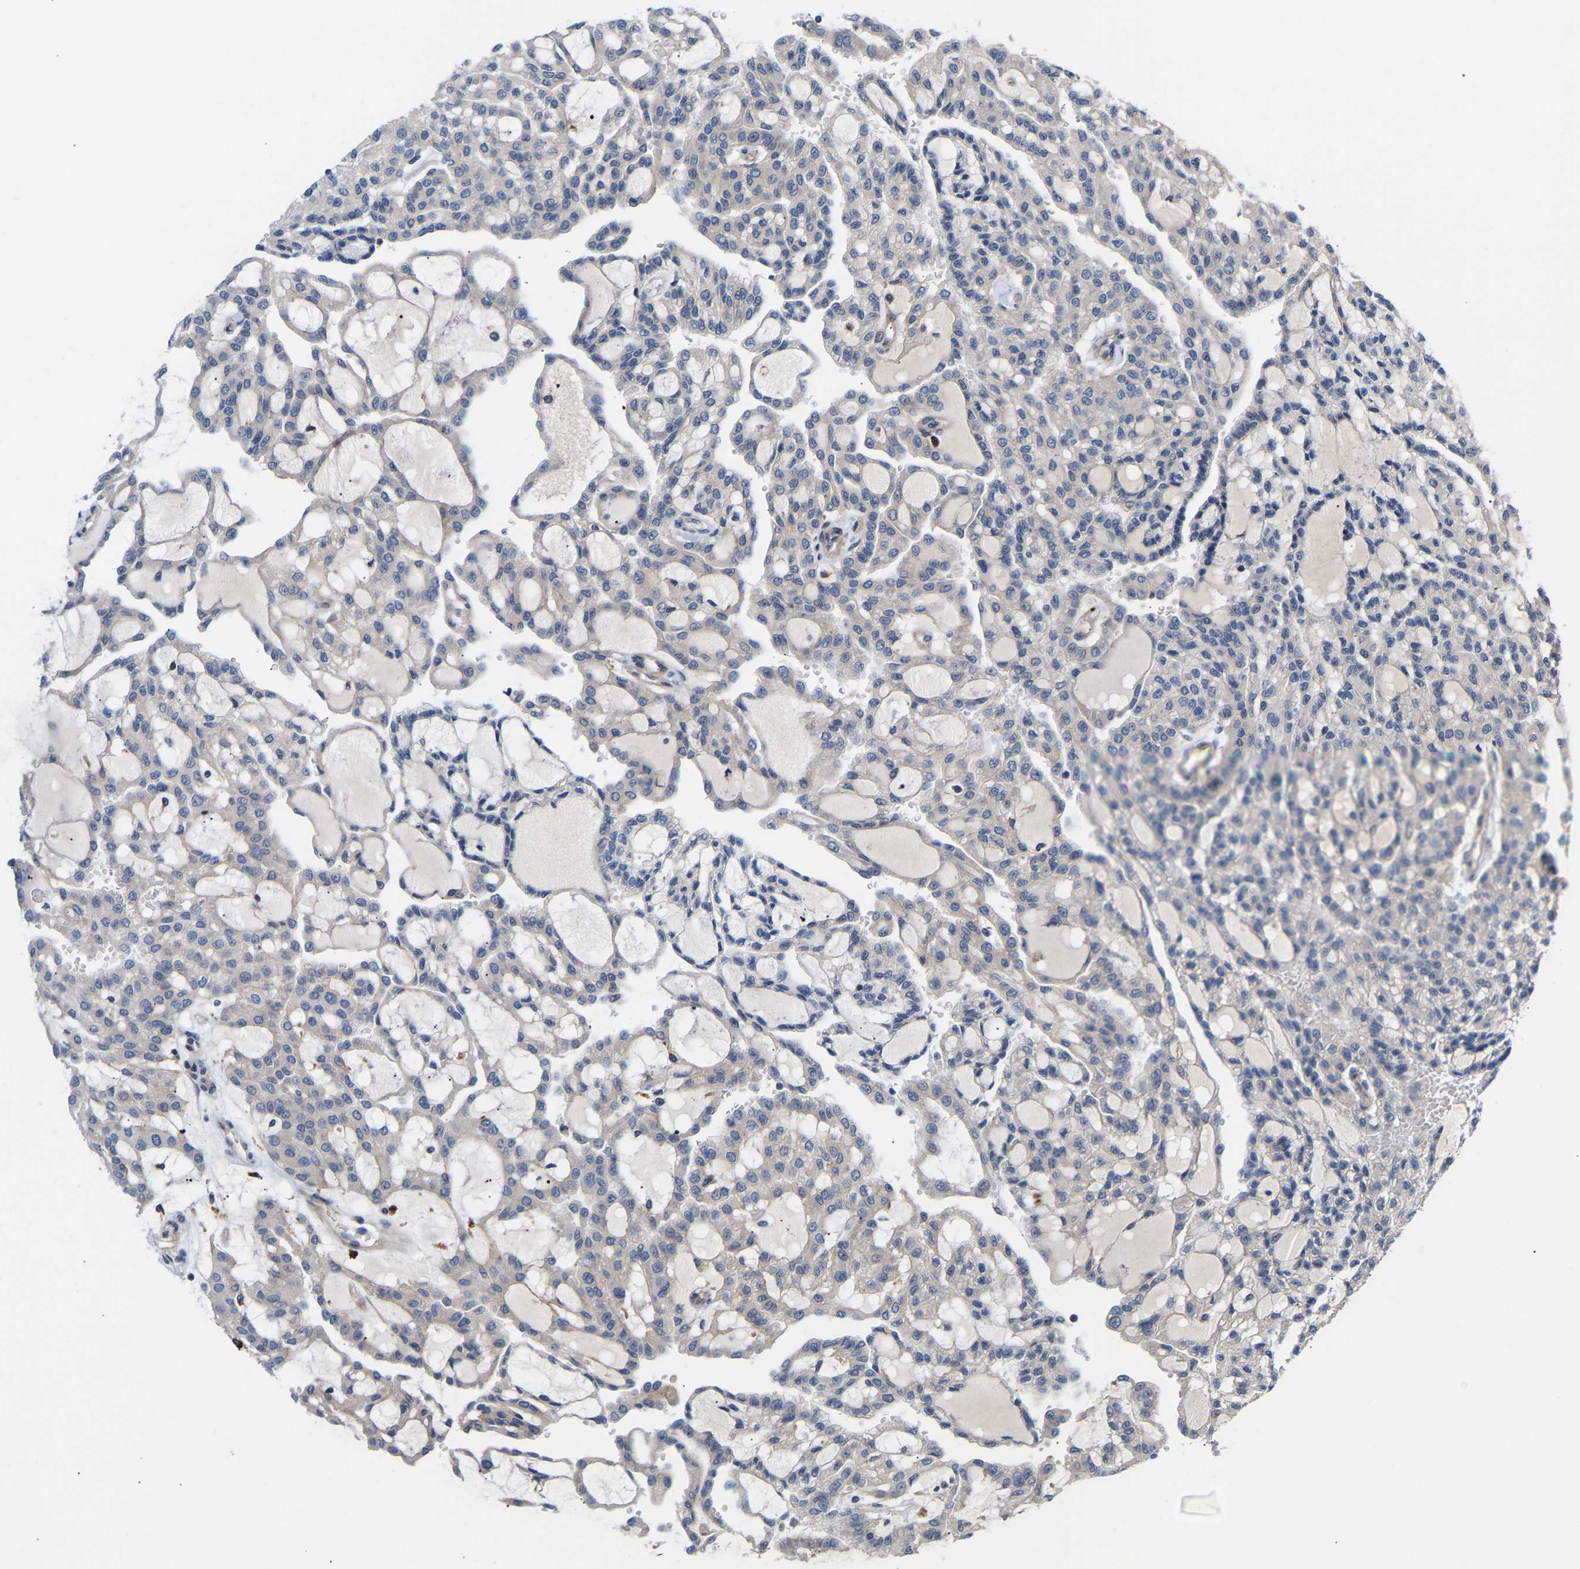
{"staining": {"intensity": "negative", "quantity": "none", "location": "none"}, "tissue": "renal cancer", "cell_type": "Tumor cells", "image_type": "cancer", "snomed": [{"axis": "morphology", "description": "Adenocarcinoma, NOS"}, {"axis": "topography", "description": "Kidney"}], "caption": "The micrograph exhibits no staining of tumor cells in renal cancer (adenocarcinoma).", "gene": "KASH5", "patient": {"sex": "male", "age": 63}}